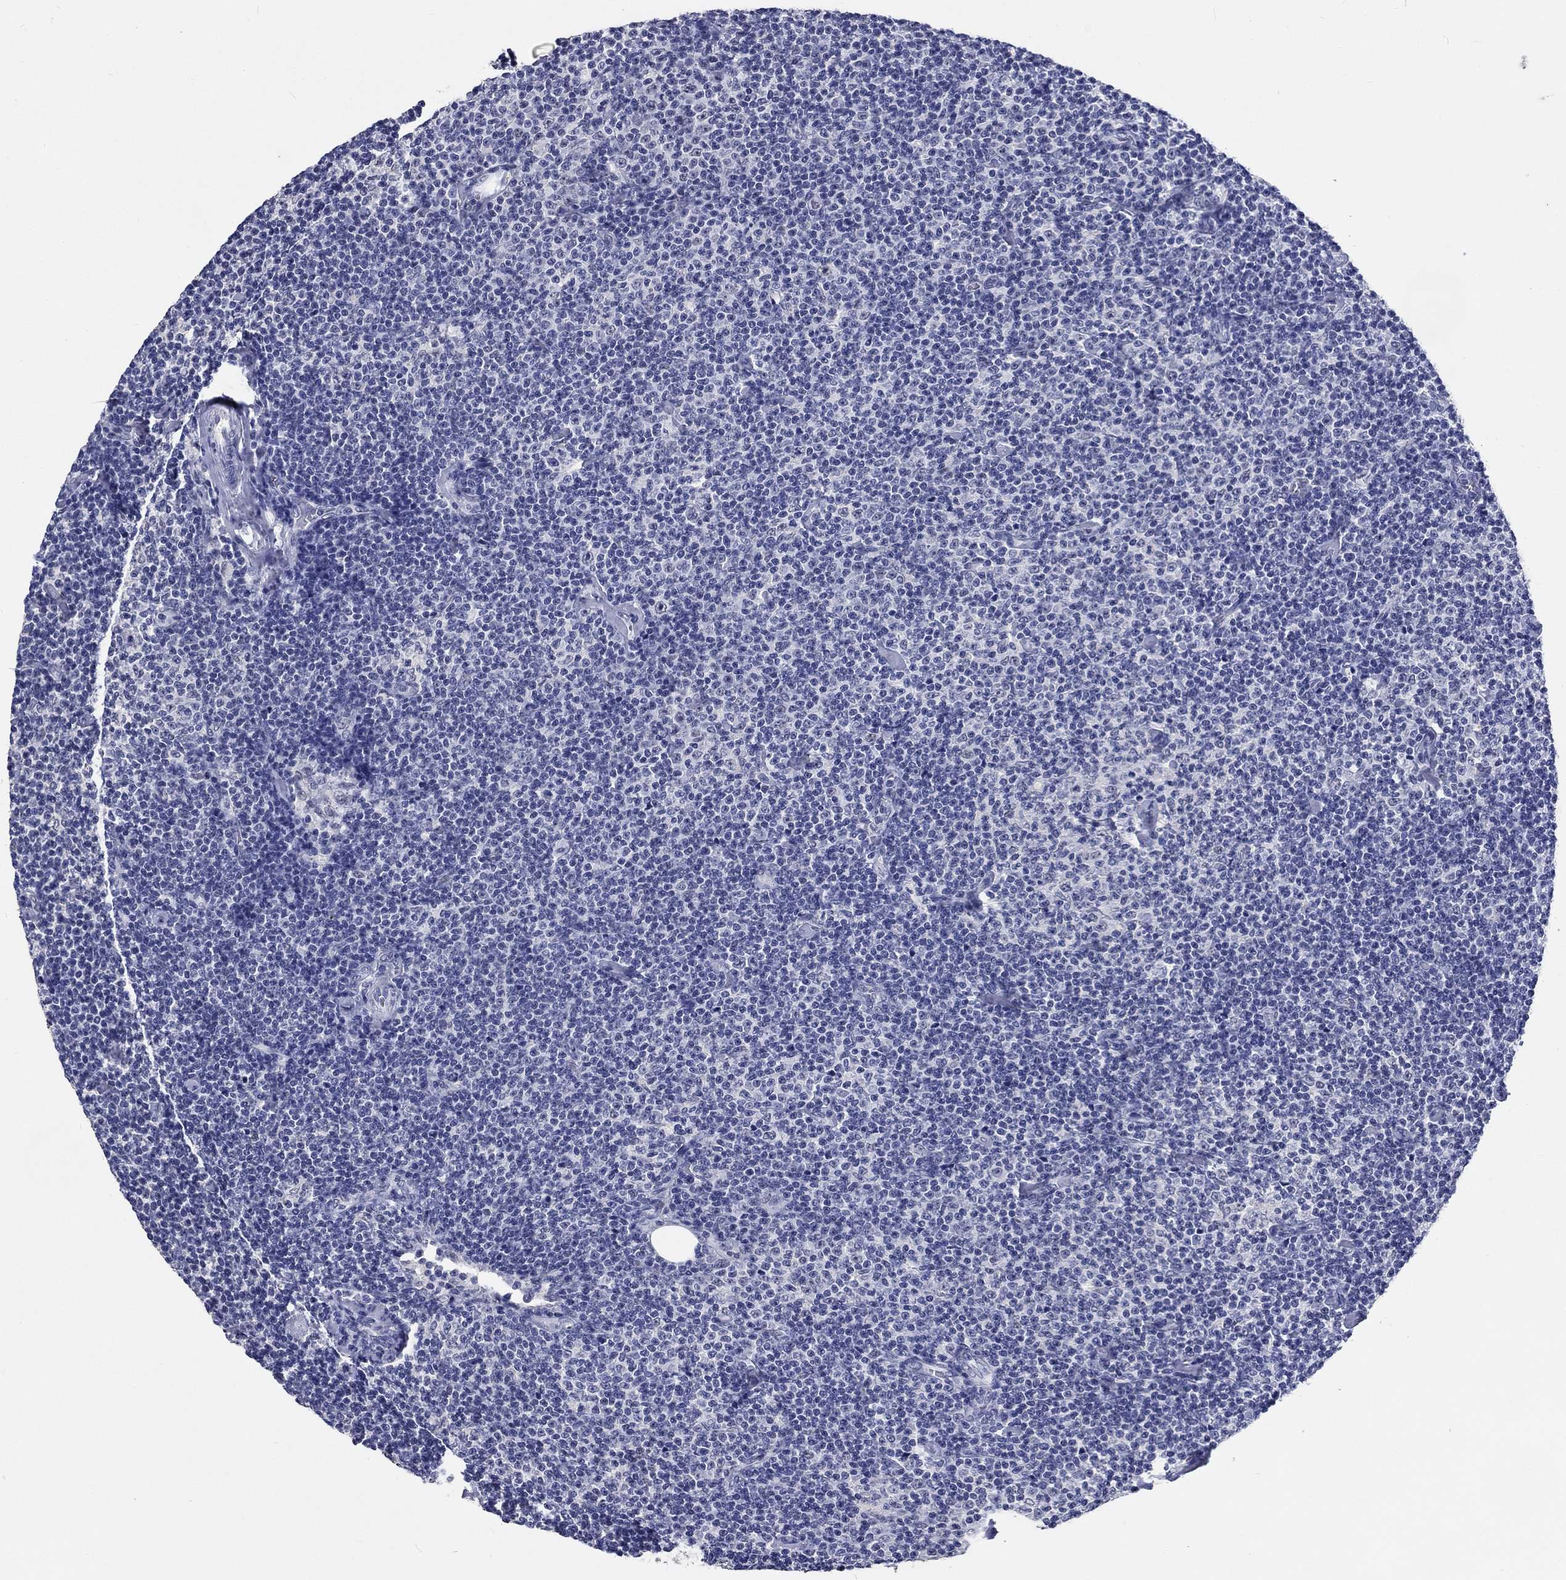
{"staining": {"intensity": "negative", "quantity": "none", "location": "none"}, "tissue": "lymphoma", "cell_type": "Tumor cells", "image_type": "cancer", "snomed": [{"axis": "morphology", "description": "Malignant lymphoma, non-Hodgkin's type, Low grade"}, {"axis": "topography", "description": "Lymph node"}], "caption": "A high-resolution image shows immunohistochemistry (IHC) staining of lymphoma, which shows no significant expression in tumor cells.", "gene": "GRIN1", "patient": {"sex": "male", "age": 81}}